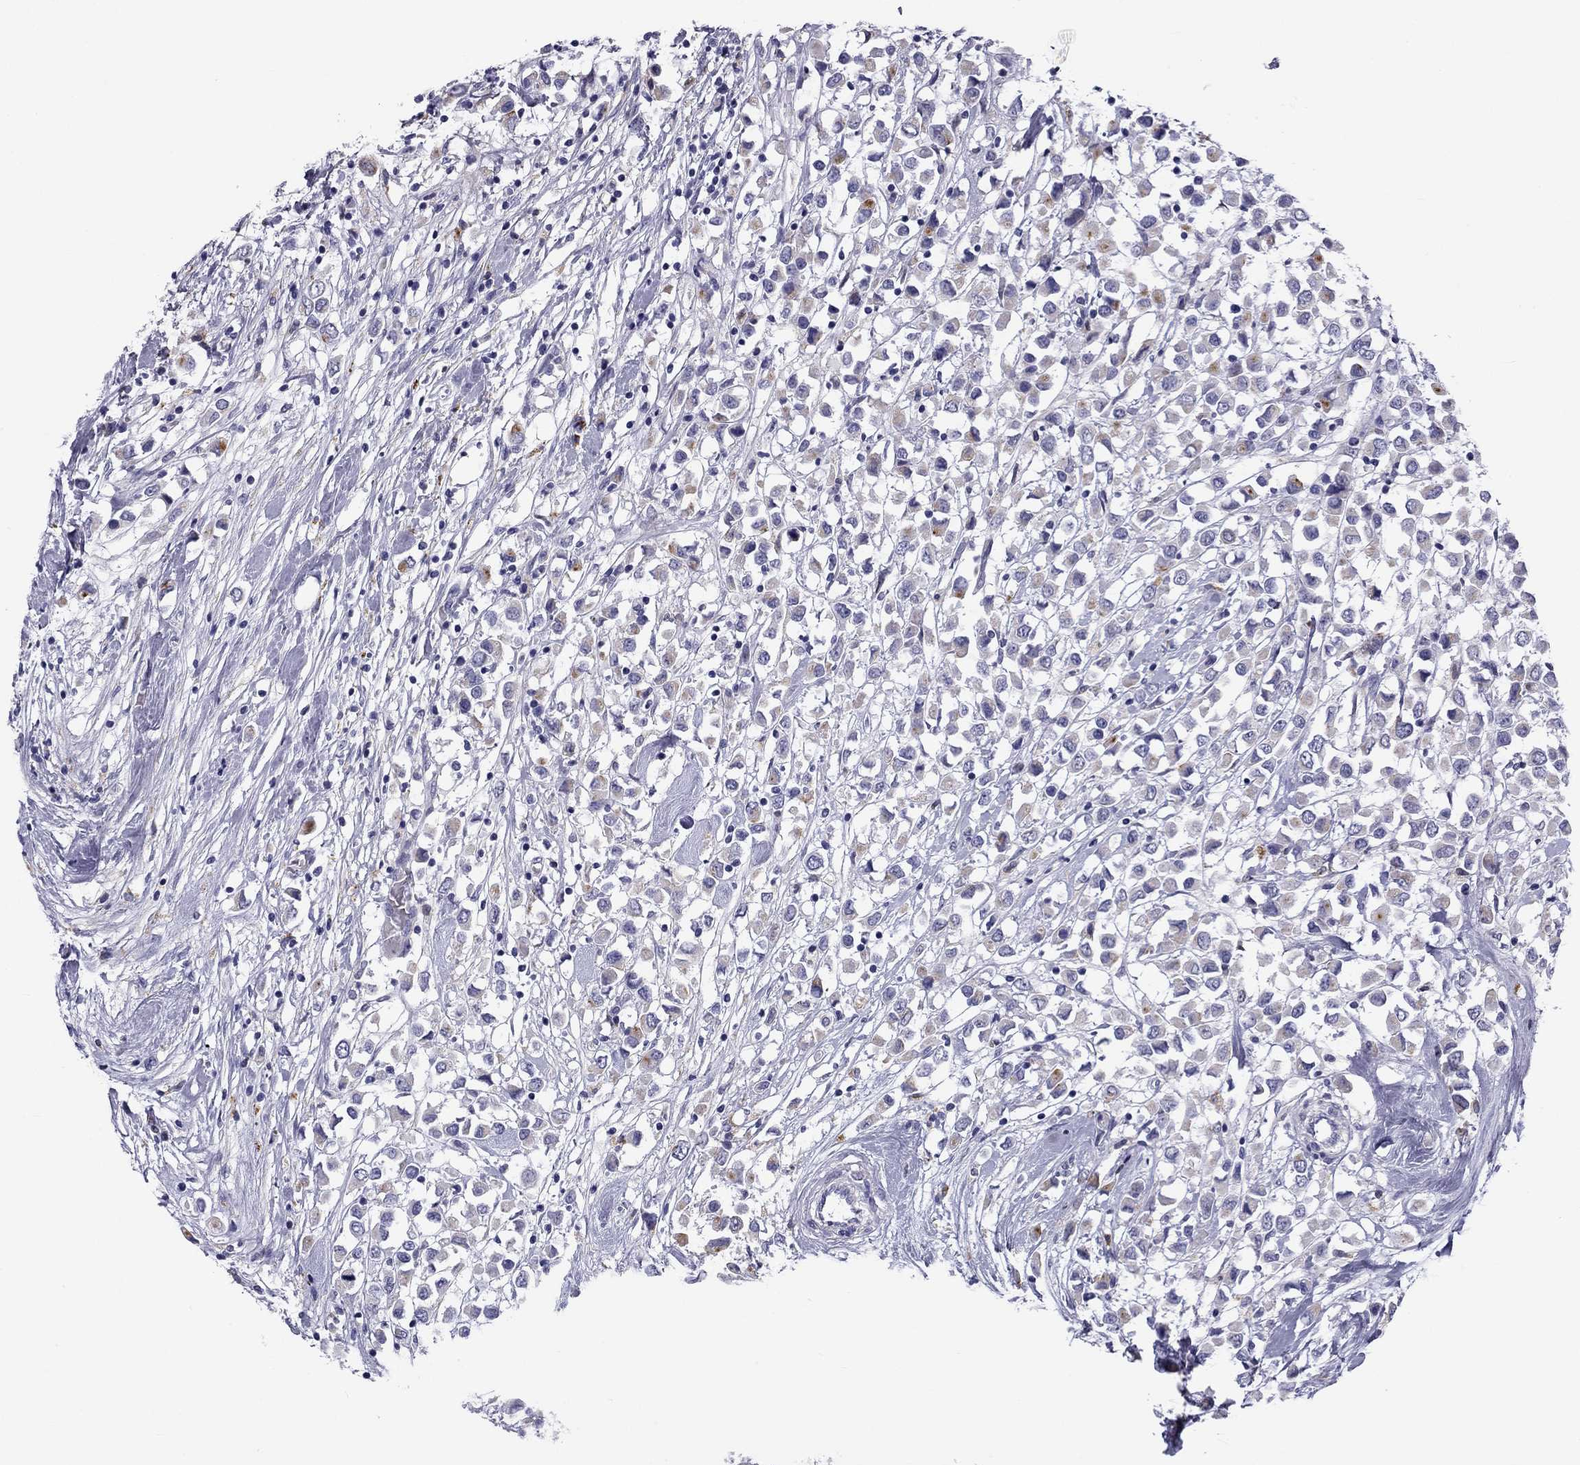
{"staining": {"intensity": "moderate", "quantity": "<25%", "location": "cytoplasmic/membranous"}, "tissue": "breast cancer", "cell_type": "Tumor cells", "image_type": "cancer", "snomed": [{"axis": "morphology", "description": "Duct carcinoma"}, {"axis": "topography", "description": "Breast"}], "caption": "Immunohistochemical staining of breast infiltrating ductal carcinoma exhibits low levels of moderate cytoplasmic/membranous expression in about <25% of tumor cells.", "gene": "CLPSL2", "patient": {"sex": "female", "age": 61}}